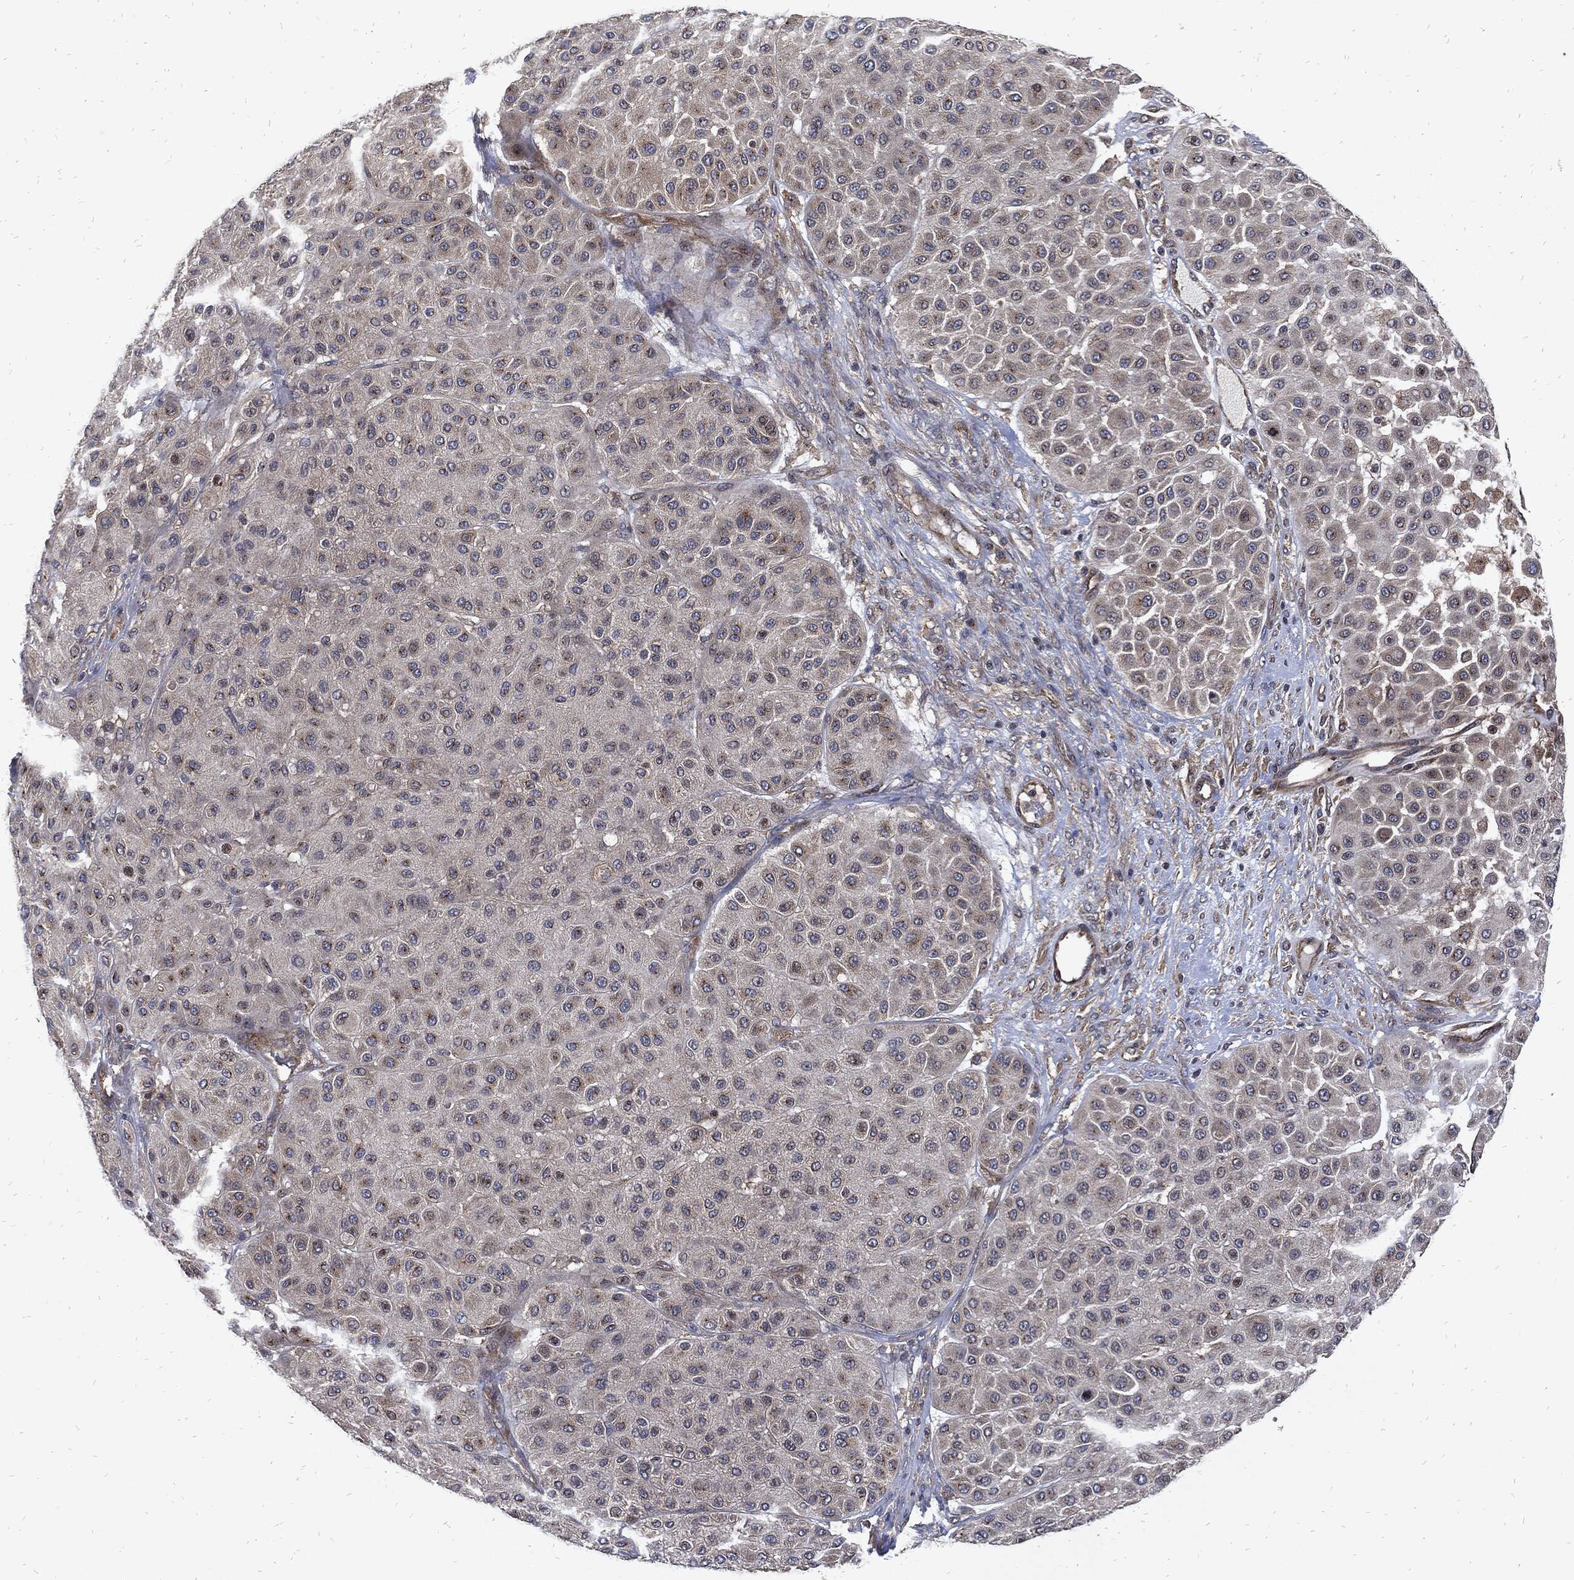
{"staining": {"intensity": "weak", "quantity": "<25%", "location": "cytoplasmic/membranous"}, "tissue": "melanoma", "cell_type": "Tumor cells", "image_type": "cancer", "snomed": [{"axis": "morphology", "description": "Malignant melanoma, Metastatic site"}, {"axis": "topography", "description": "Smooth muscle"}], "caption": "Immunohistochemistry (IHC) of human melanoma exhibits no expression in tumor cells.", "gene": "DCTN1", "patient": {"sex": "male", "age": 41}}